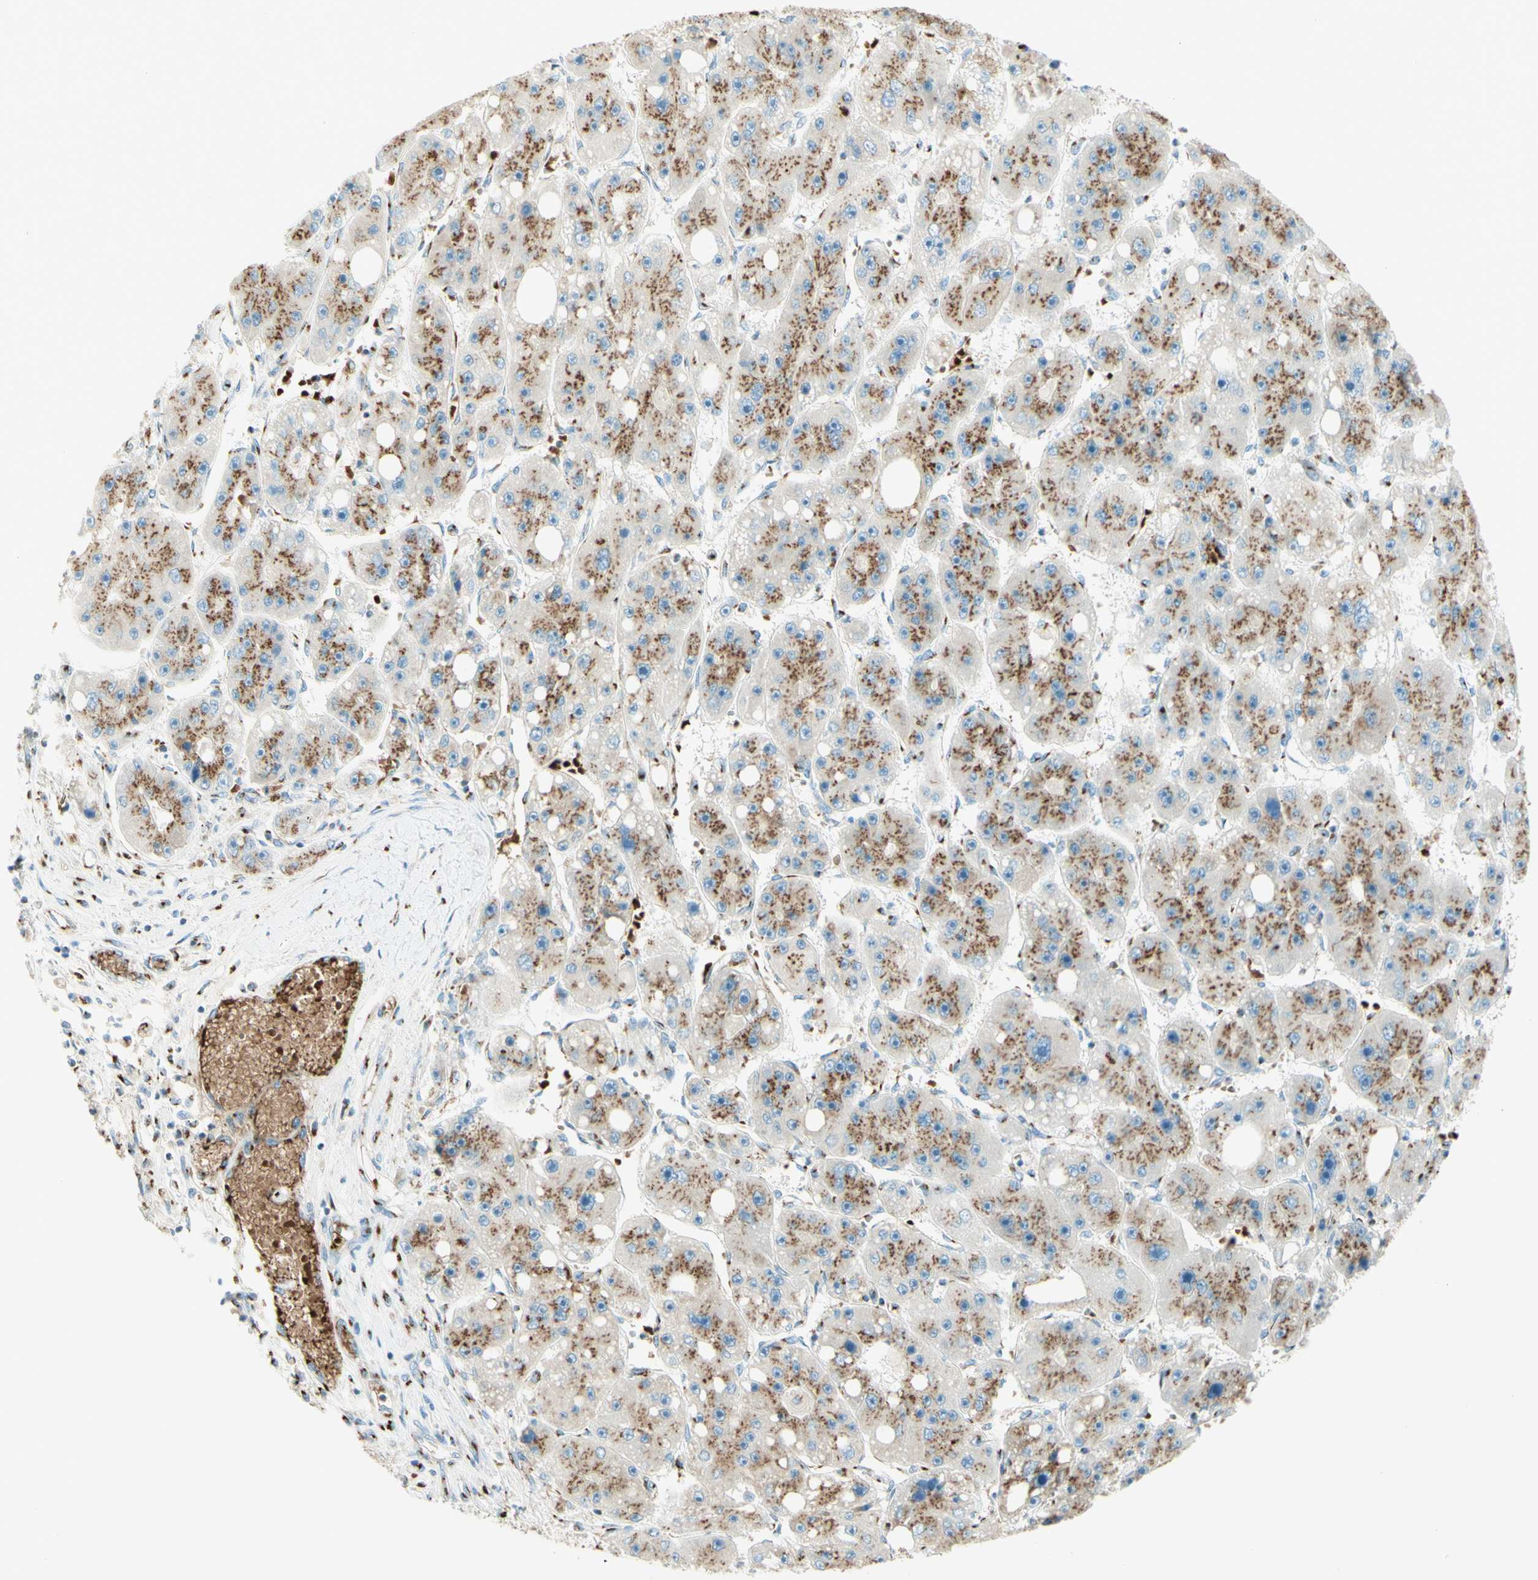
{"staining": {"intensity": "moderate", "quantity": ">75%", "location": "cytoplasmic/membranous"}, "tissue": "liver cancer", "cell_type": "Tumor cells", "image_type": "cancer", "snomed": [{"axis": "morphology", "description": "Carcinoma, Hepatocellular, NOS"}, {"axis": "topography", "description": "Liver"}], "caption": "Liver hepatocellular carcinoma stained with immunohistochemistry (IHC) exhibits moderate cytoplasmic/membranous expression in about >75% of tumor cells. Using DAB (brown) and hematoxylin (blue) stains, captured at high magnification using brightfield microscopy.", "gene": "GOLGB1", "patient": {"sex": "female", "age": 61}}